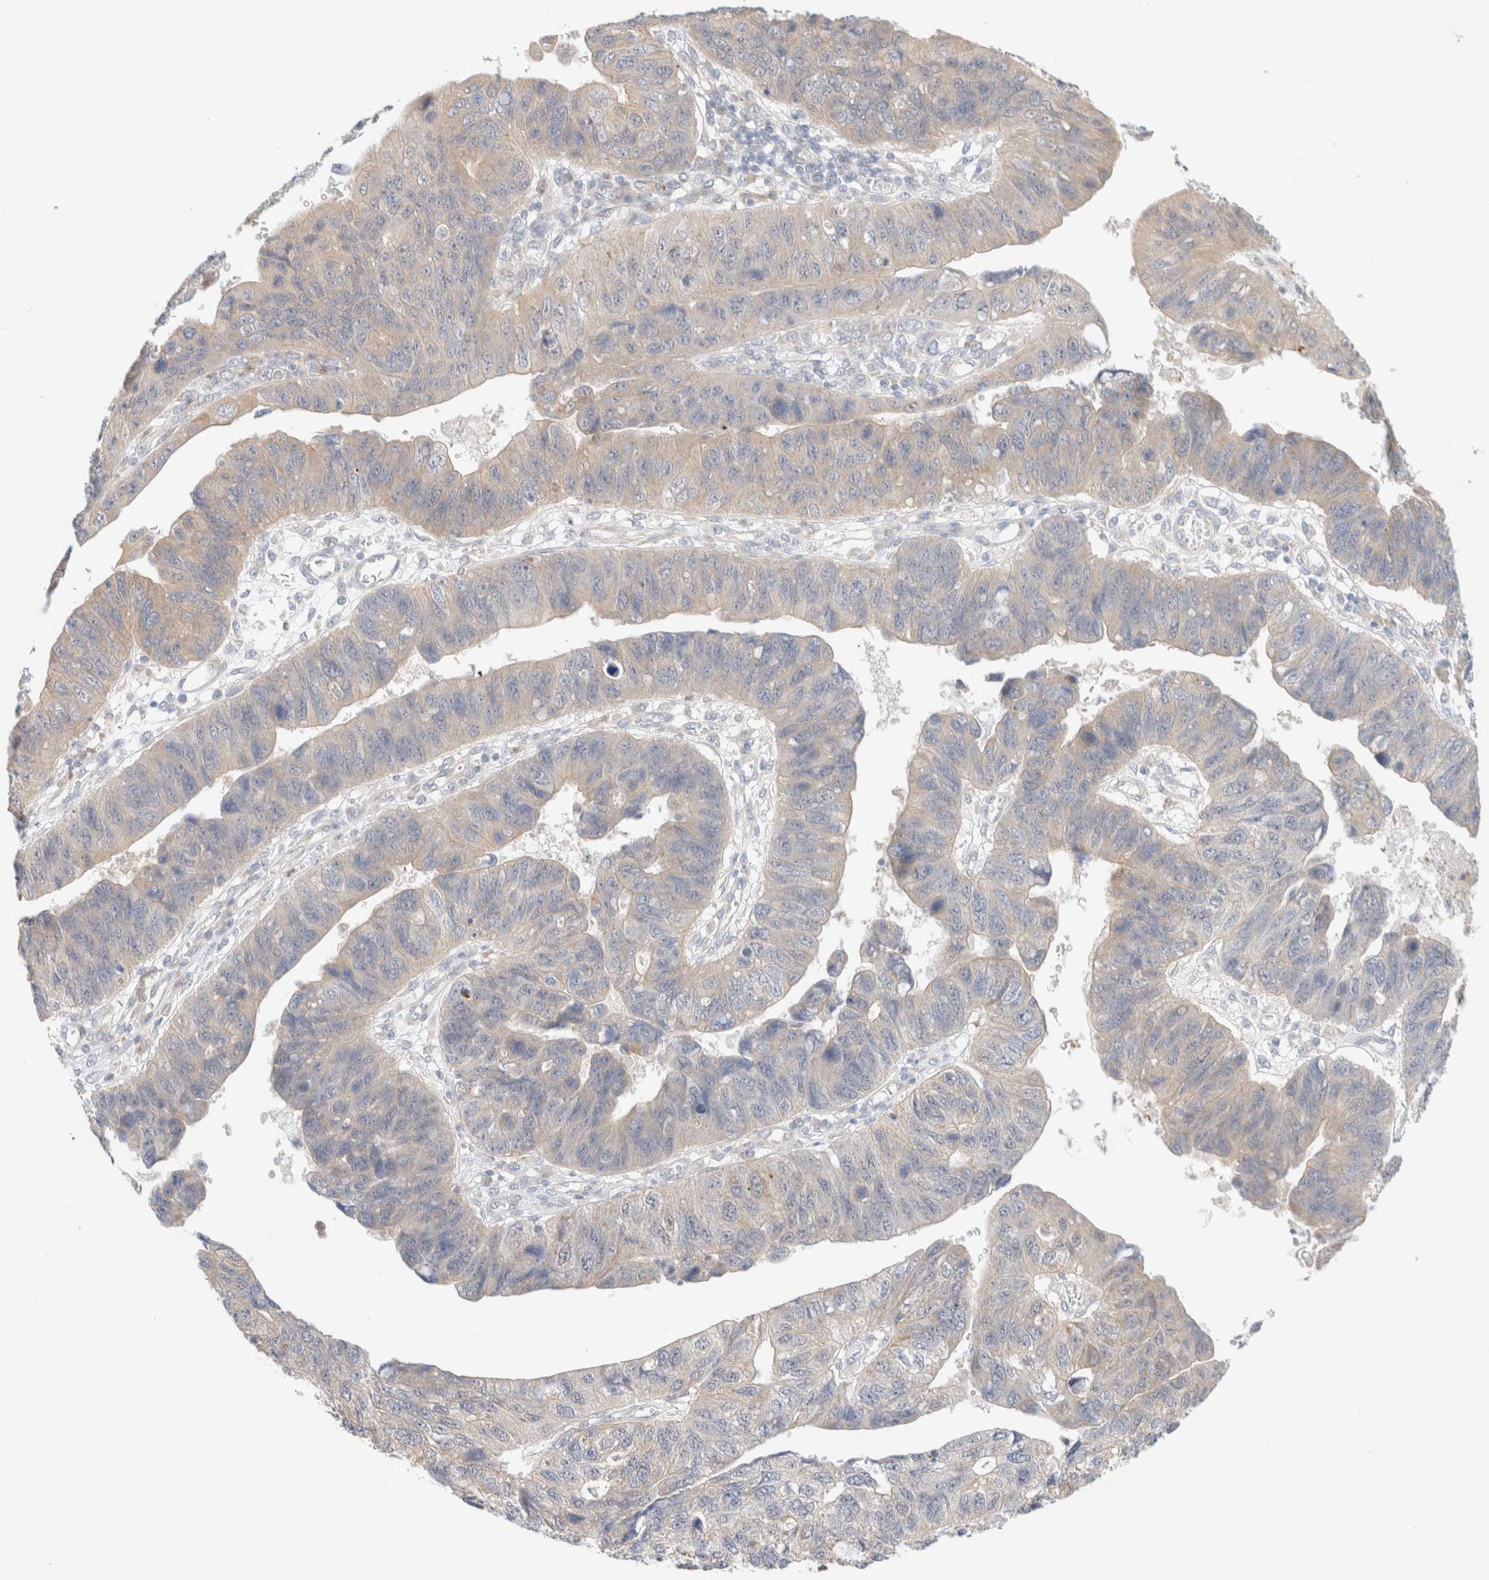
{"staining": {"intensity": "weak", "quantity": "<25%", "location": "cytoplasmic/membranous"}, "tissue": "stomach cancer", "cell_type": "Tumor cells", "image_type": "cancer", "snomed": [{"axis": "morphology", "description": "Adenocarcinoma, NOS"}, {"axis": "topography", "description": "Stomach"}], "caption": "An IHC histopathology image of stomach cancer is shown. There is no staining in tumor cells of stomach cancer. The staining was performed using DAB to visualize the protein expression in brown, while the nuclei were stained in blue with hematoxylin (Magnification: 20x).", "gene": "UNC13B", "patient": {"sex": "male", "age": 59}}